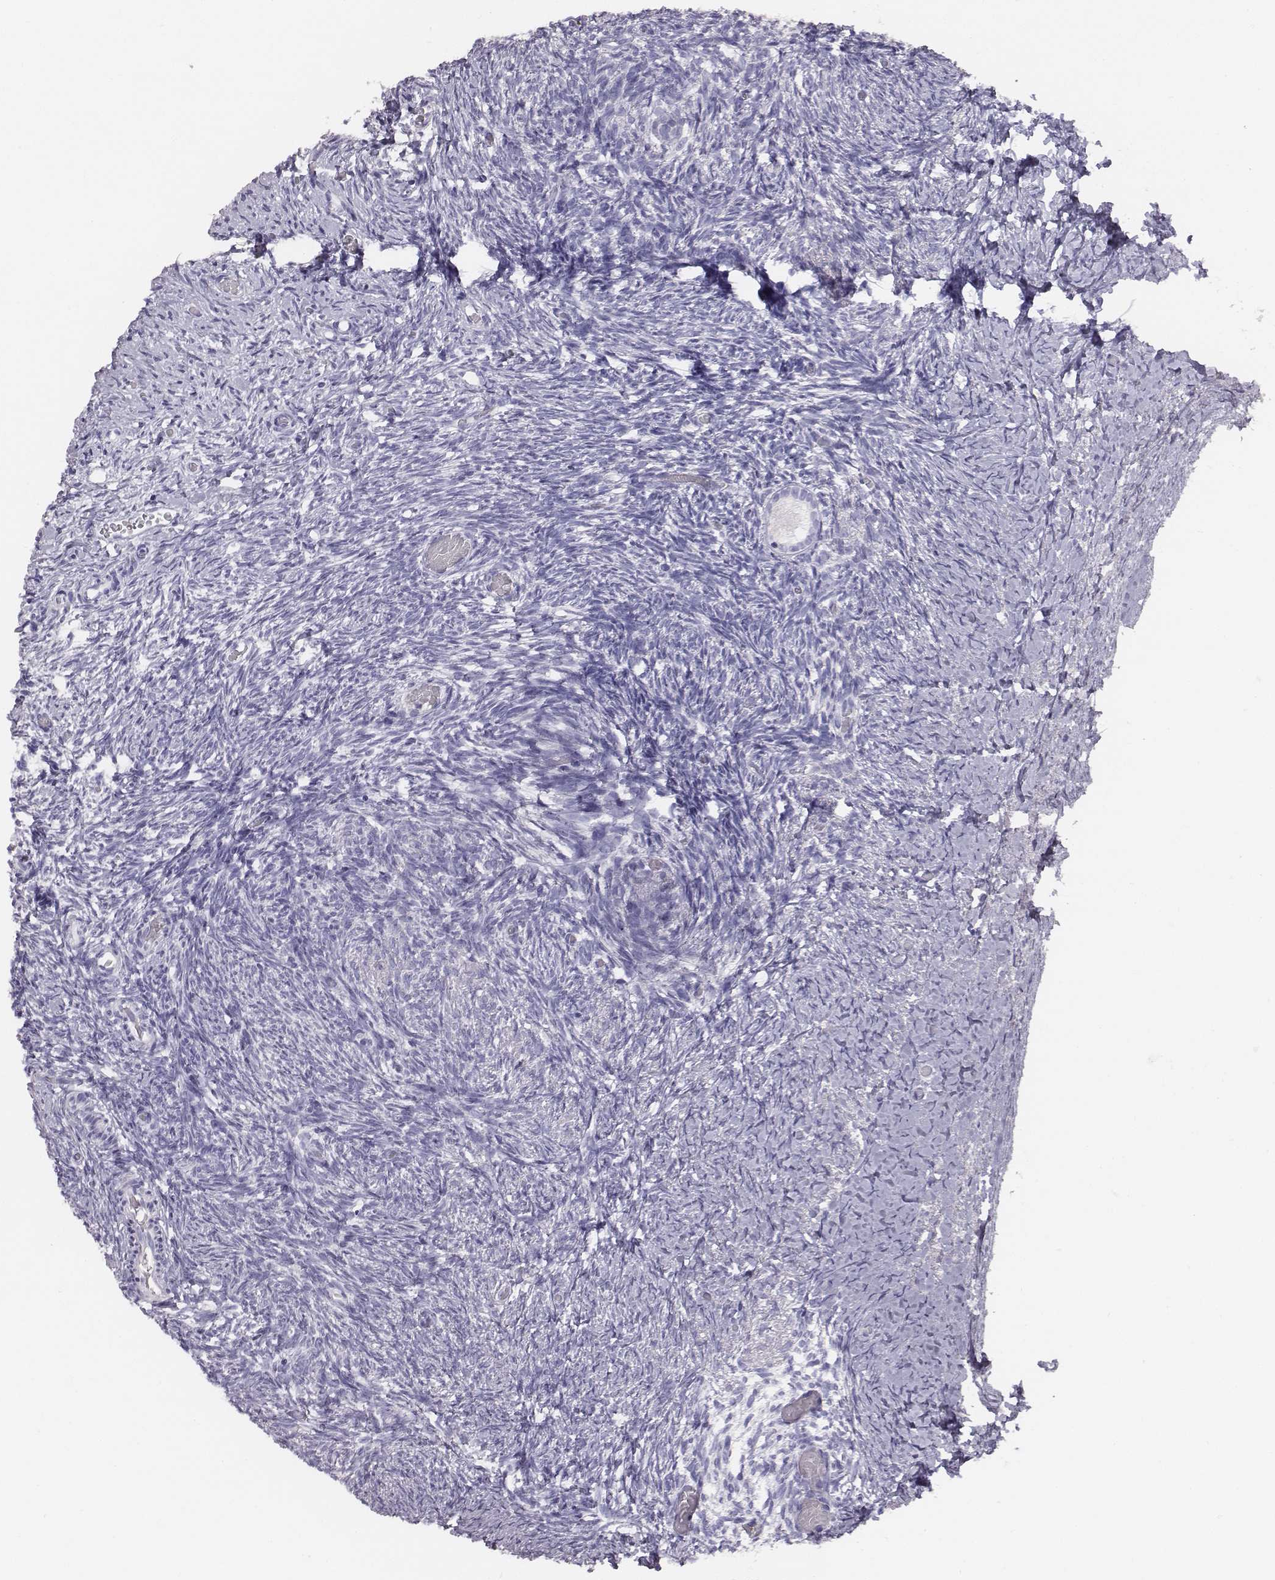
{"staining": {"intensity": "negative", "quantity": "none", "location": "none"}, "tissue": "ovary", "cell_type": "Follicle cells", "image_type": "normal", "snomed": [{"axis": "morphology", "description": "Normal tissue, NOS"}, {"axis": "topography", "description": "Ovary"}], "caption": "The photomicrograph reveals no significant staining in follicle cells of ovary.", "gene": "ENSG00000290147", "patient": {"sex": "female", "age": 39}}